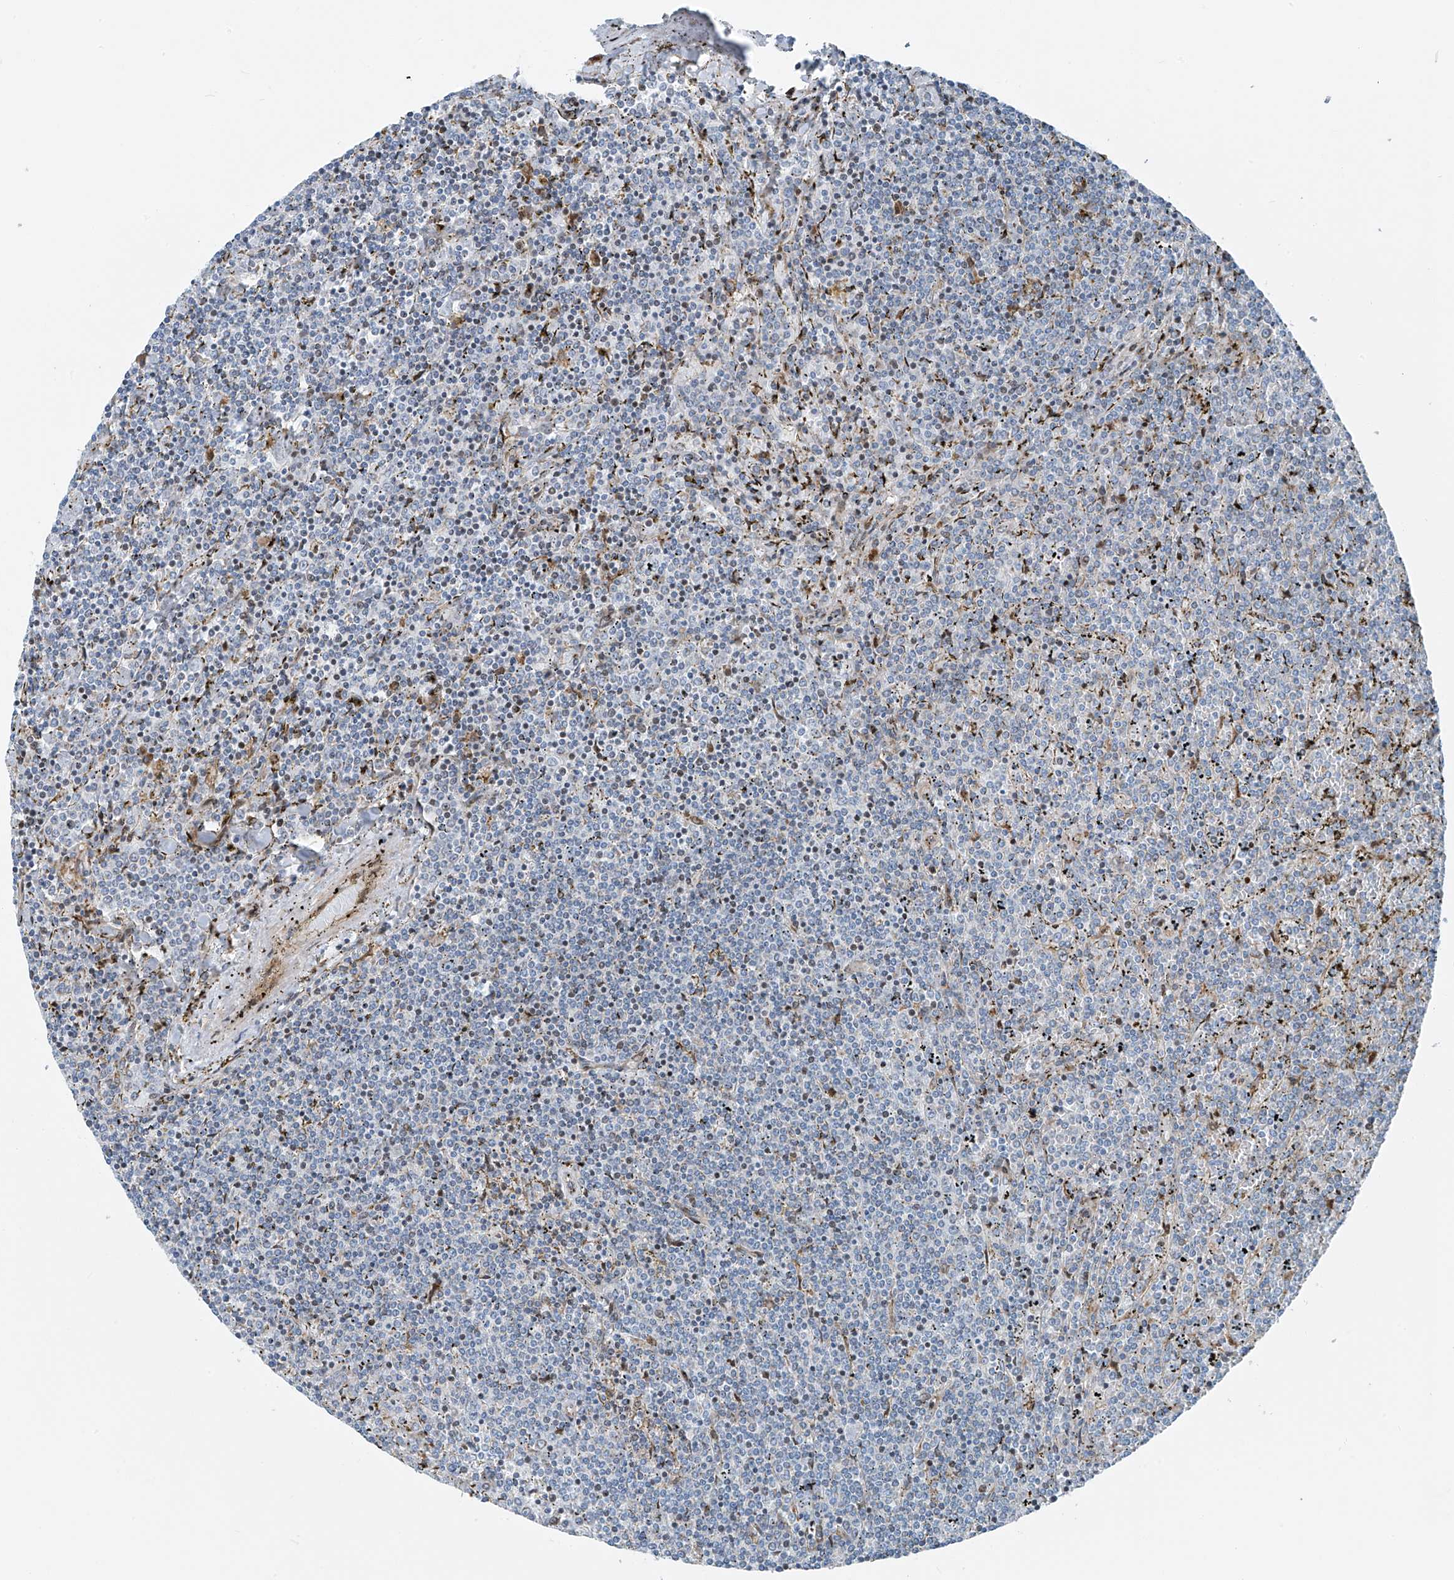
{"staining": {"intensity": "negative", "quantity": "none", "location": "none"}, "tissue": "lymphoma", "cell_type": "Tumor cells", "image_type": "cancer", "snomed": [{"axis": "morphology", "description": "Malignant lymphoma, non-Hodgkin's type, Low grade"}, {"axis": "topography", "description": "Spleen"}], "caption": "Photomicrograph shows no significant protein expression in tumor cells of lymphoma.", "gene": "HIC2", "patient": {"sex": "female", "age": 19}}